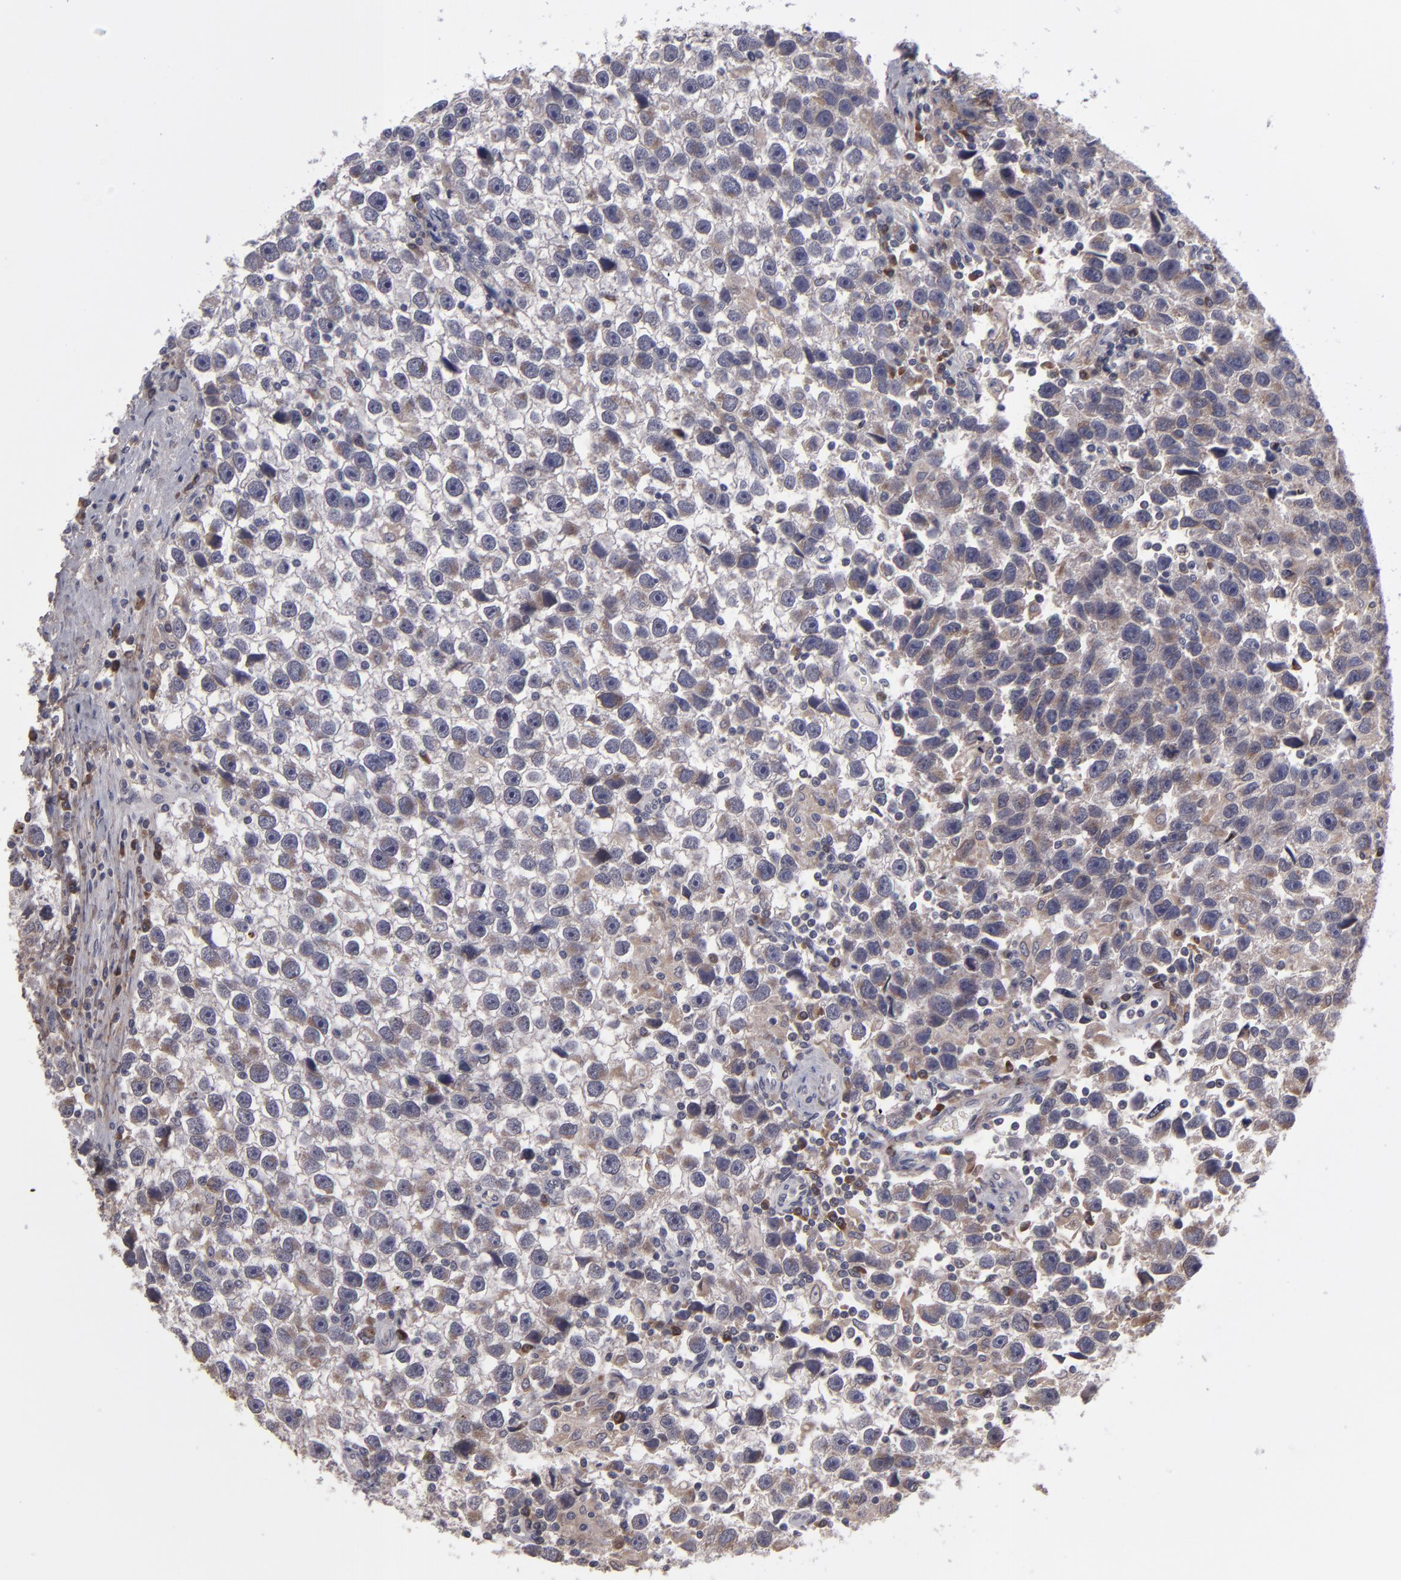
{"staining": {"intensity": "weak", "quantity": "25%-75%", "location": "cytoplasmic/membranous"}, "tissue": "testis cancer", "cell_type": "Tumor cells", "image_type": "cancer", "snomed": [{"axis": "morphology", "description": "Seminoma, NOS"}, {"axis": "topography", "description": "Testis"}], "caption": "An image of human testis seminoma stained for a protein reveals weak cytoplasmic/membranous brown staining in tumor cells.", "gene": "IL12A", "patient": {"sex": "male", "age": 43}}